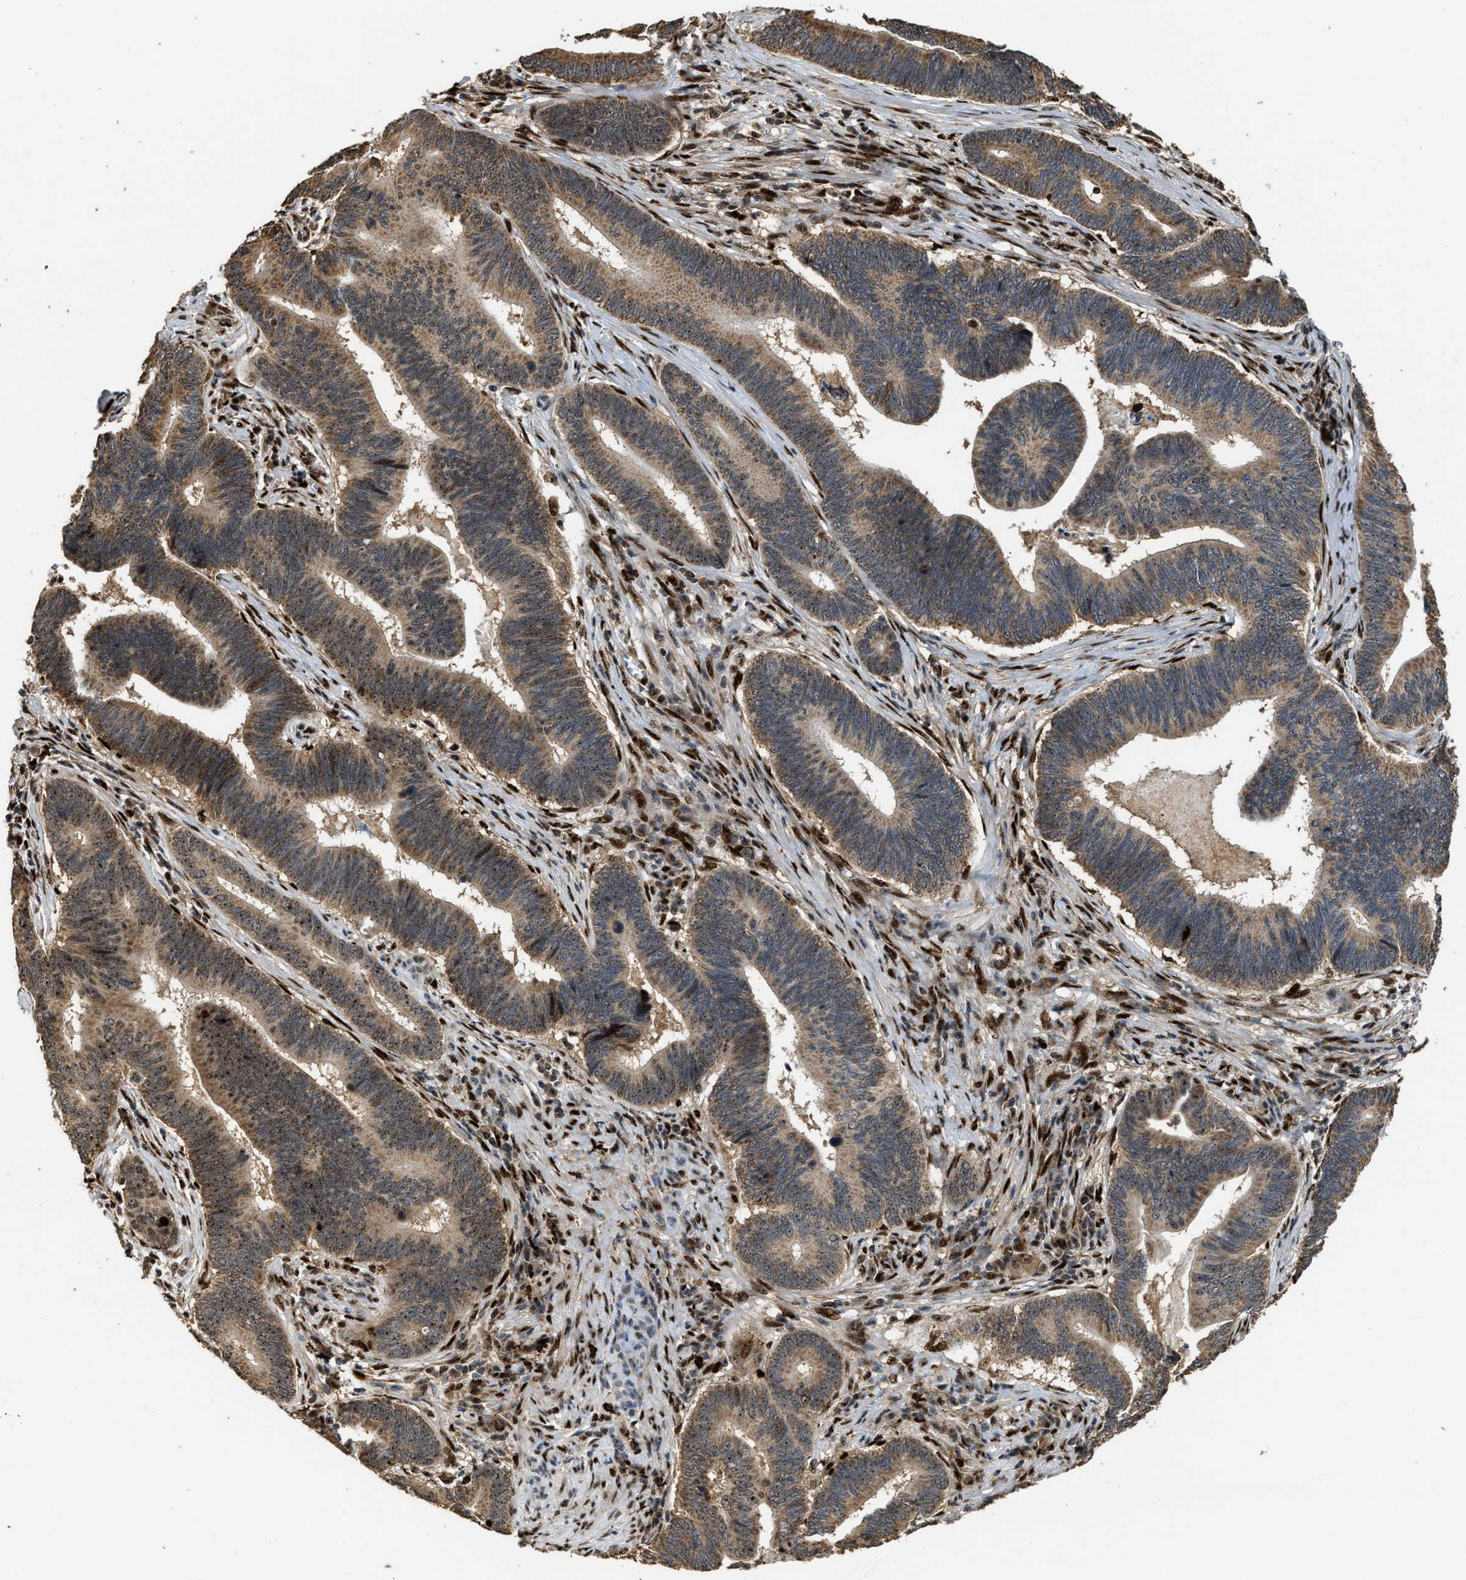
{"staining": {"intensity": "moderate", "quantity": ">75%", "location": "cytoplasmic/membranous,nuclear"}, "tissue": "pancreatic cancer", "cell_type": "Tumor cells", "image_type": "cancer", "snomed": [{"axis": "morphology", "description": "Adenocarcinoma, NOS"}, {"axis": "topography", "description": "Pancreas"}], "caption": "Pancreatic cancer (adenocarcinoma) stained for a protein shows moderate cytoplasmic/membranous and nuclear positivity in tumor cells.", "gene": "ZNF687", "patient": {"sex": "female", "age": 70}}